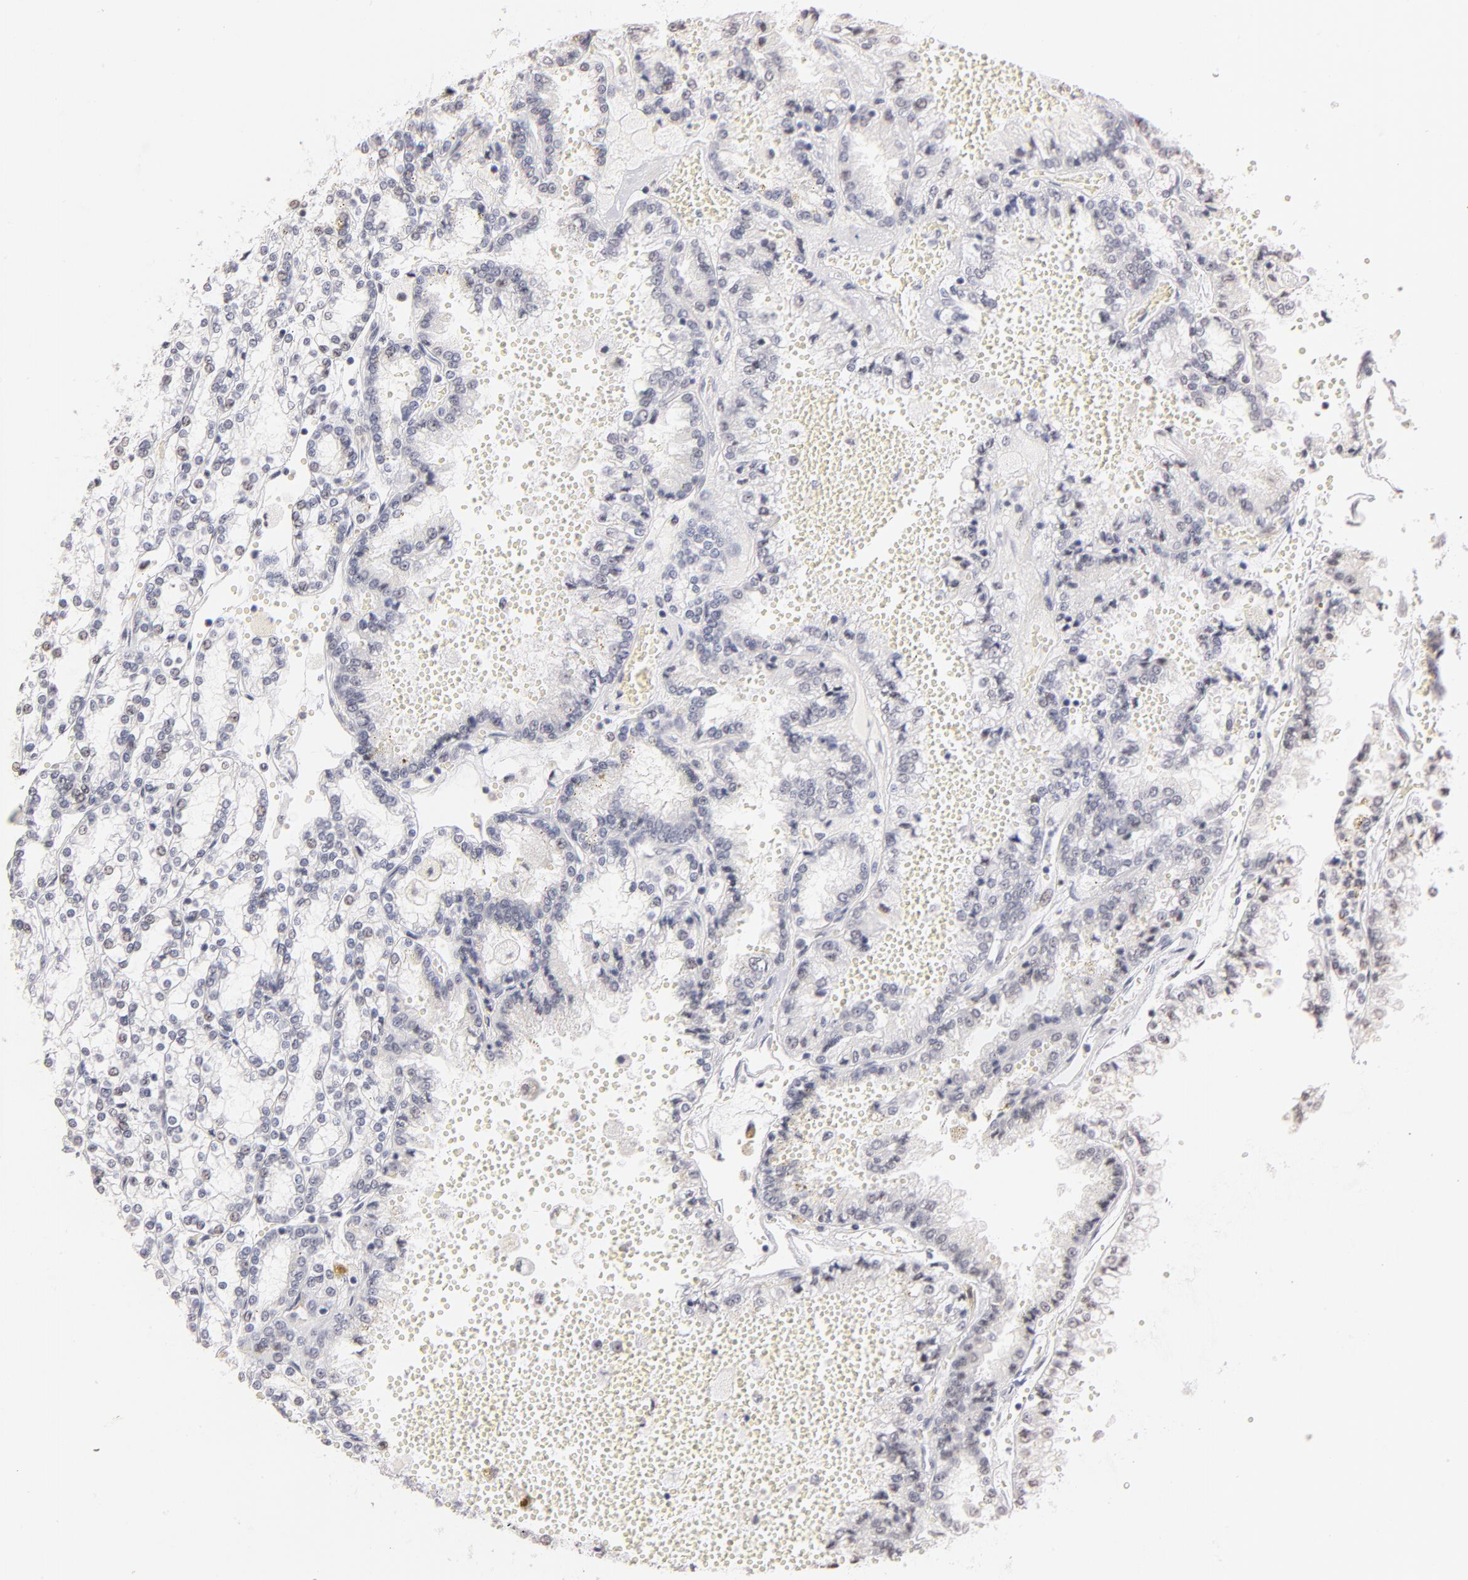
{"staining": {"intensity": "negative", "quantity": "none", "location": "none"}, "tissue": "renal cancer", "cell_type": "Tumor cells", "image_type": "cancer", "snomed": [{"axis": "morphology", "description": "Adenocarcinoma, NOS"}, {"axis": "topography", "description": "Kidney"}], "caption": "Renal adenocarcinoma stained for a protein using immunohistochemistry (IHC) demonstrates no expression tumor cells.", "gene": "KHNYN", "patient": {"sex": "female", "age": 56}}